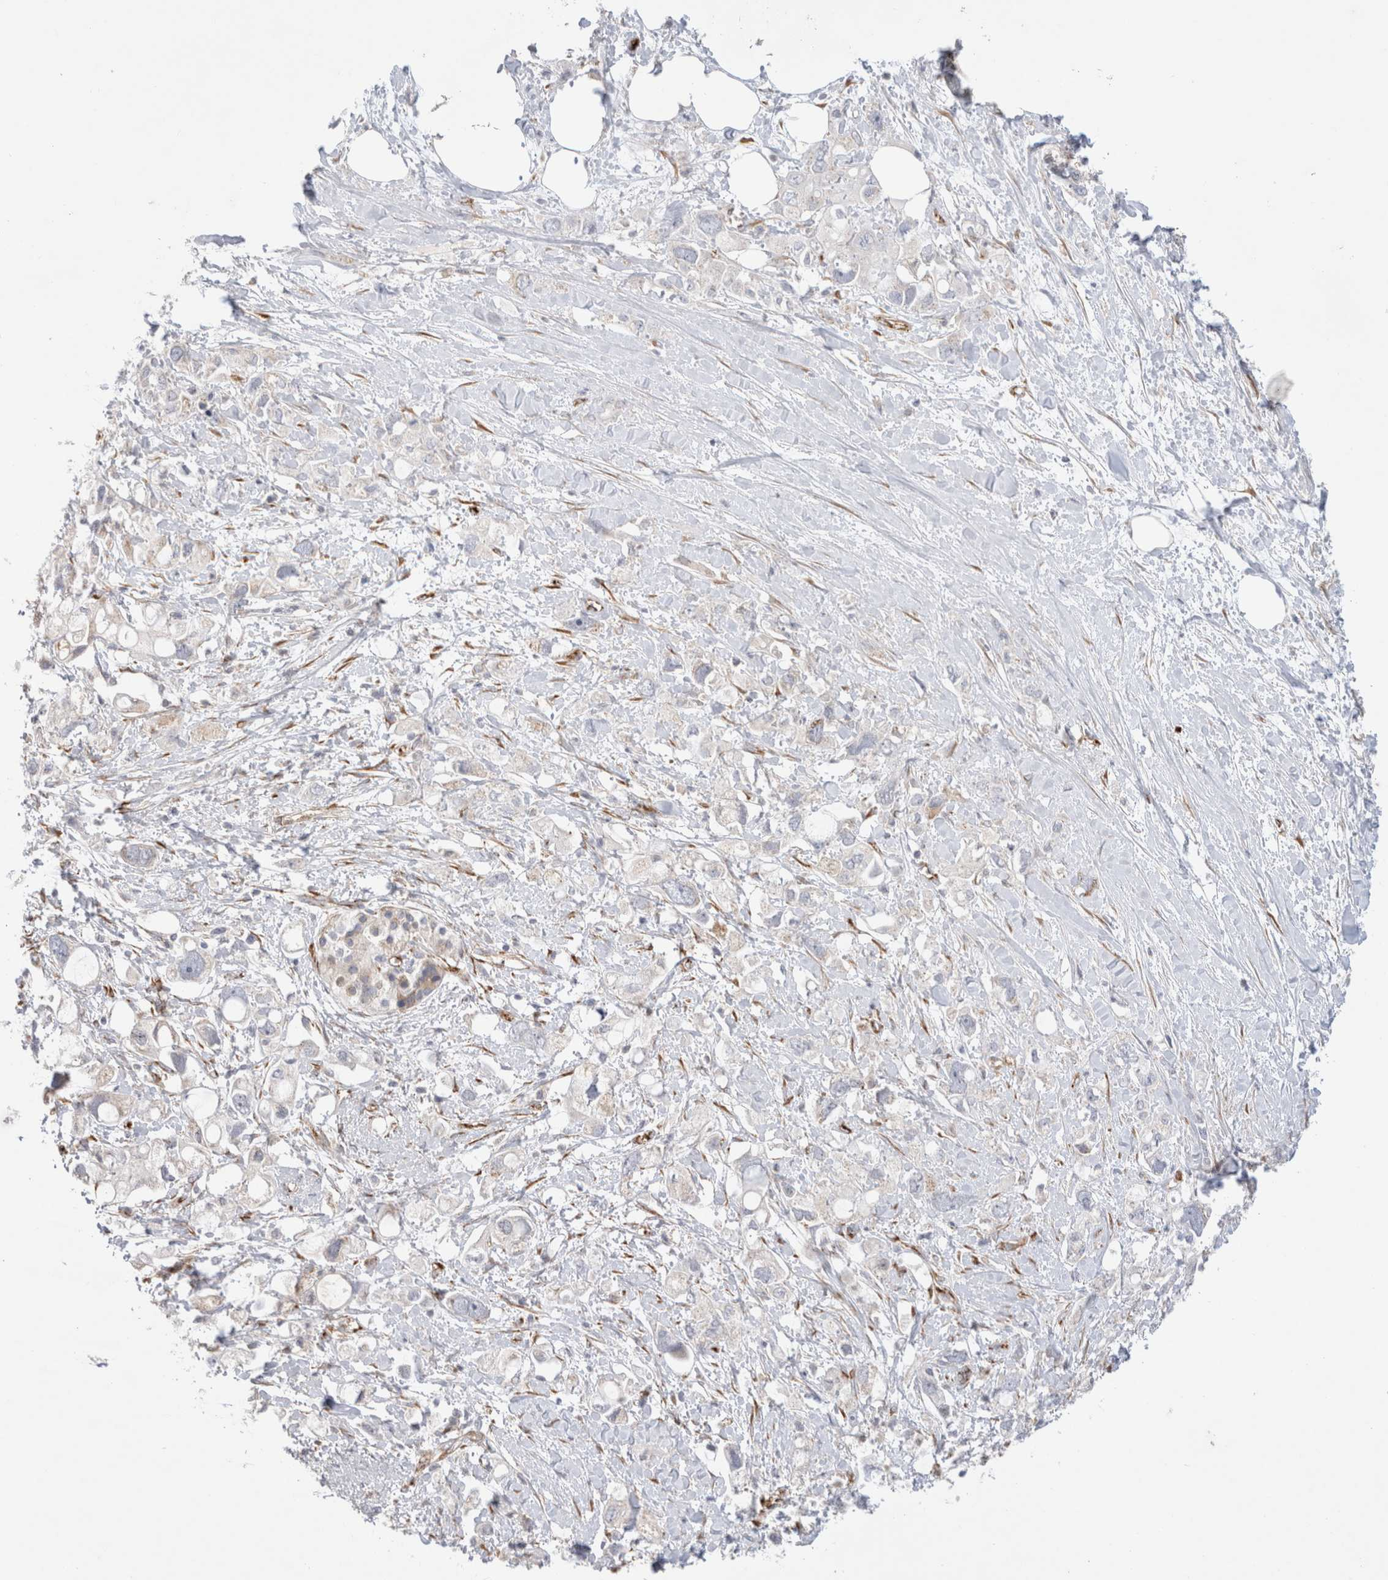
{"staining": {"intensity": "negative", "quantity": "none", "location": "none"}, "tissue": "pancreatic cancer", "cell_type": "Tumor cells", "image_type": "cancer", "snomed": [{"axis": "morphology", "description": "Adenocarcinoma, NOS"}, {"axis": "topography", "description": "Pancreas"}], "caption": "Immunohistochemical staining of pancreatic cancer (adenocarcinoma) reveals no significant expression in tumor cells.", "gene": "CNPY4", "patient": {"sex": "female", "age": 56}}